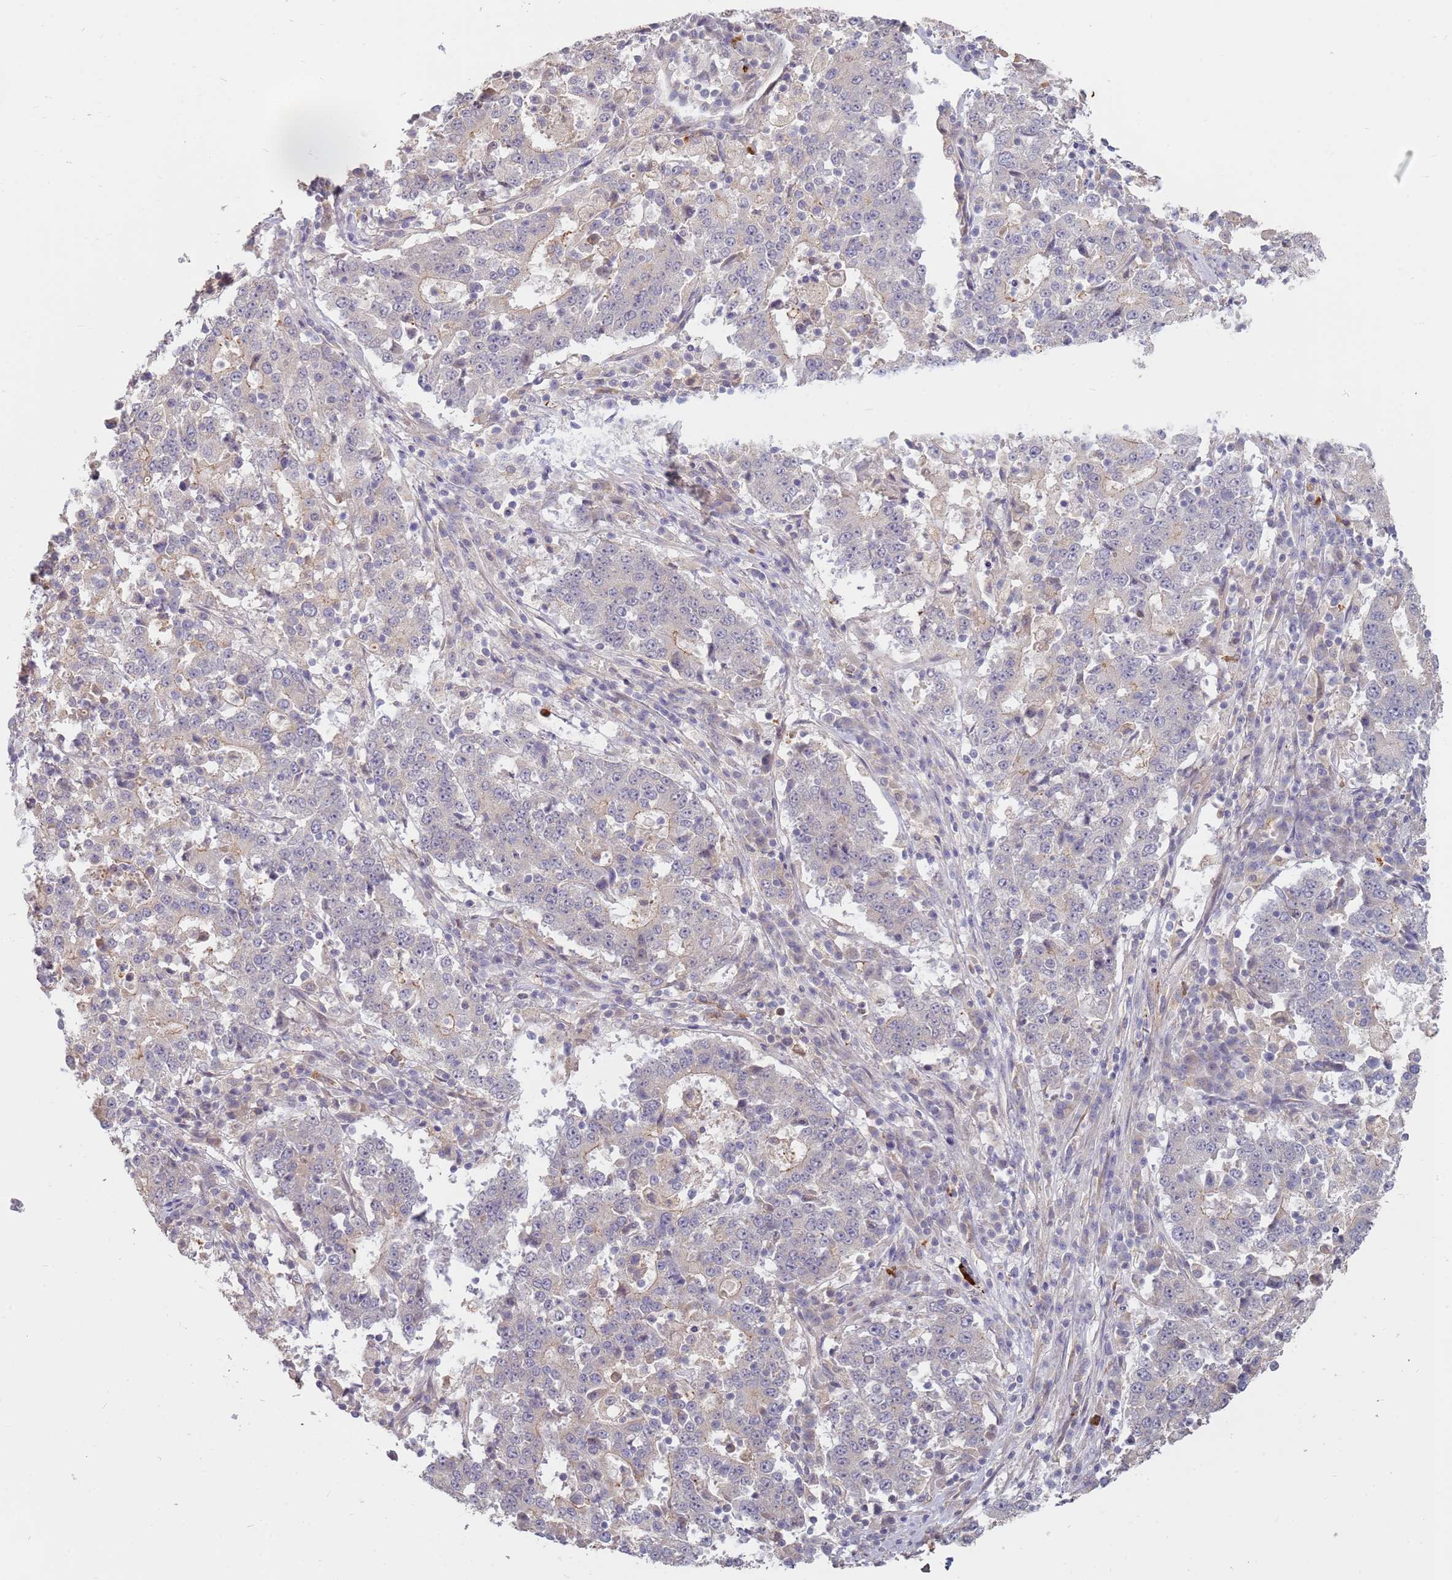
{"staining": {"intensity": "negative", "quantity": "none", "location": "none"}, "tissue": "stomach cancer", "cell_type": "Tumor cells", "image_type": "cancer", "snomed": [{"axis": "morphology", "description": "Adenocarcinoma, NOS"}, {"axis": "topography", "description": "Stomach"}], "caption": "DAB (3,3'-diaminobenzidine) immunohistochemical staining of stomach cancer demonstrates no significant expression in tumor cells.", "gene": "MPEG1", "patient": {"sex": "male", "age": 59}}